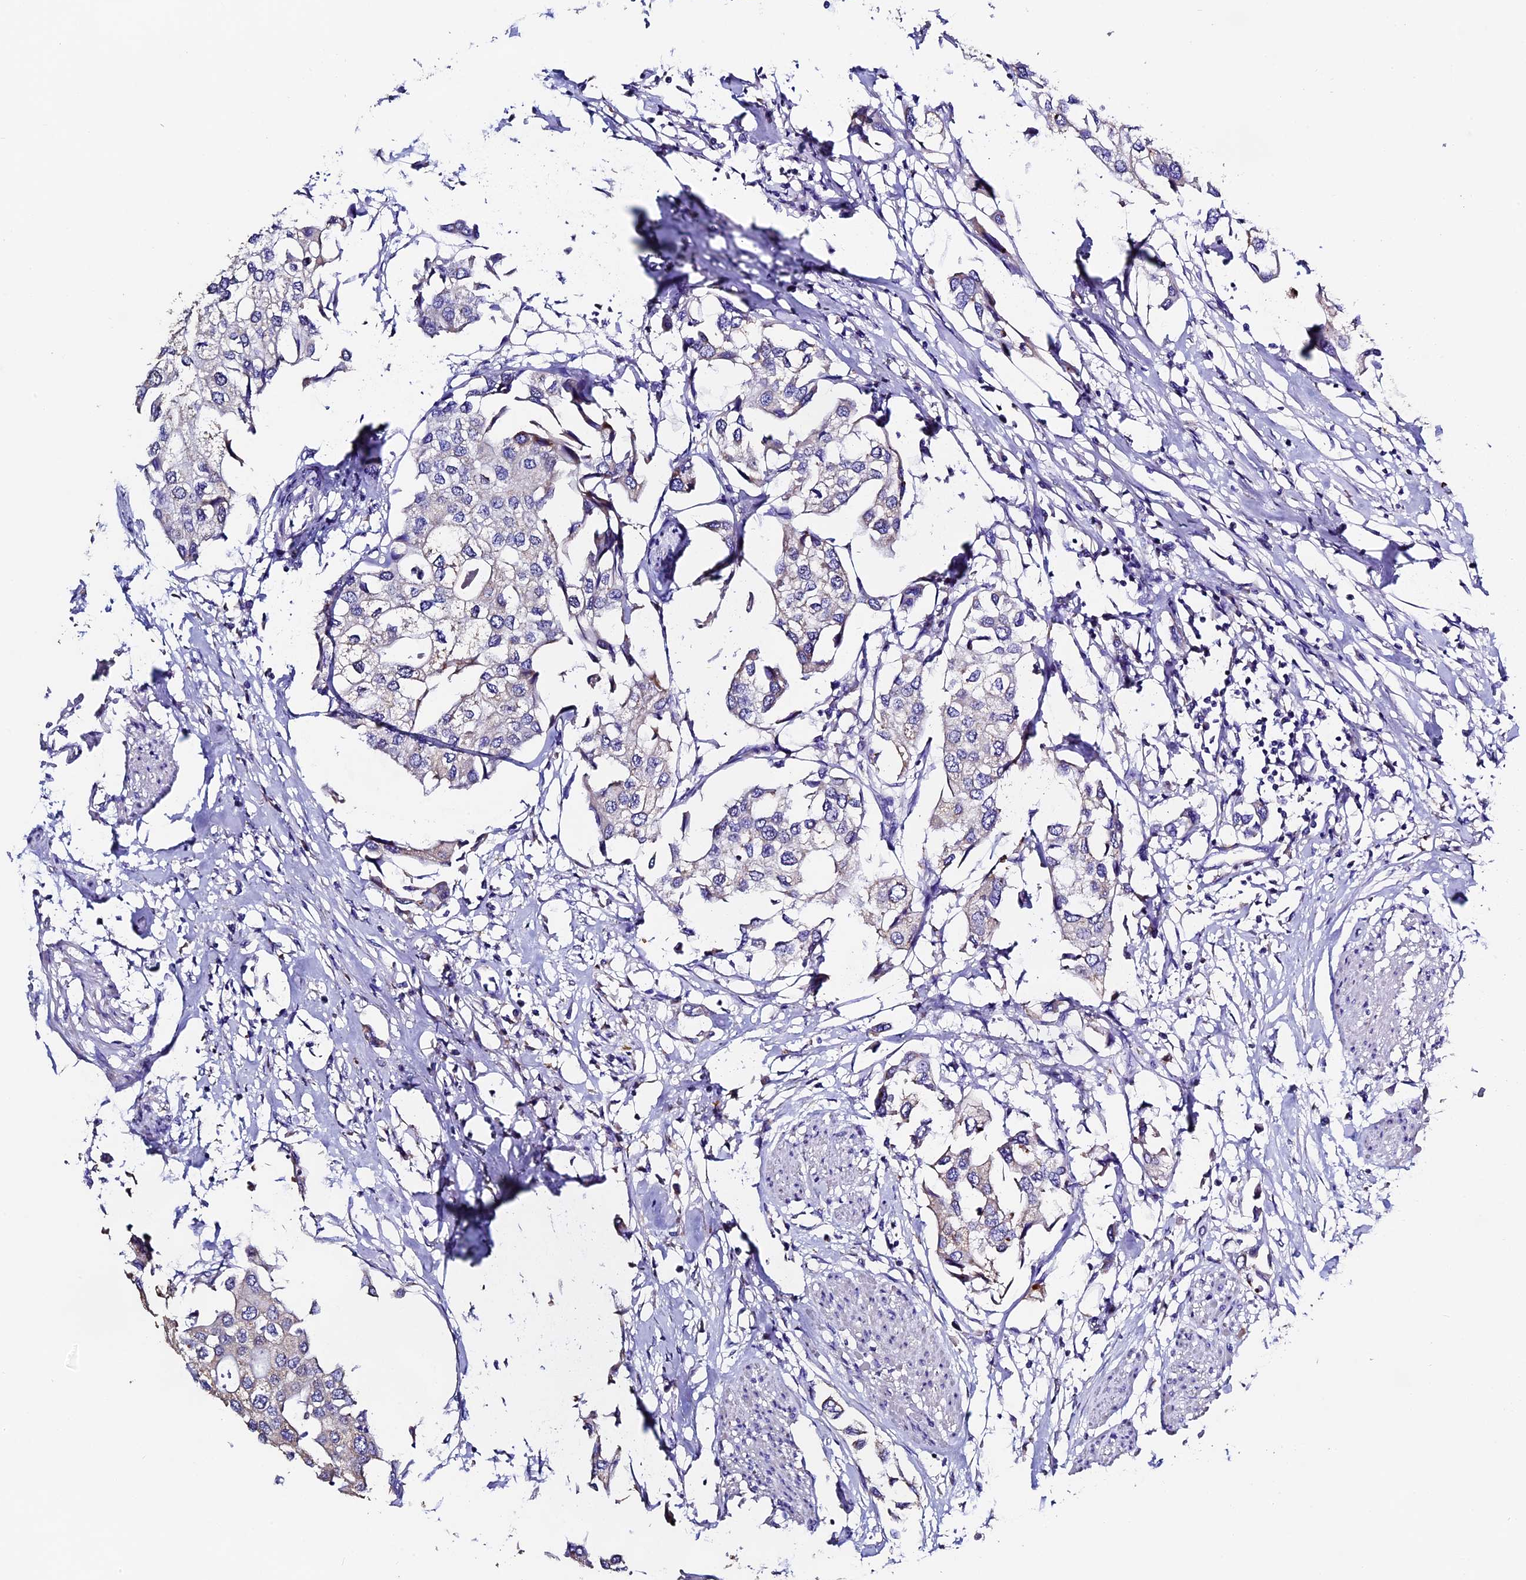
{"staining": {"intensity": "weak", "quantity": "<25%", "location": "cytoplasmic/membranous"}, "tissue": "urothelial cancer", "cell_type": "Tumor cells", "image_type": "cancer", "snomed": [{"axis": "morphology", "description": "Urothelial carcinoma, High grade"}, {"axis": "topography", "description": "Urinary bladder"}], "caption": "The histopathology image demonstrates no staining of tumor cells in urothelial cancer.", "gene": "FBXW9", "patient": {"sex": "male", "age": 64}}